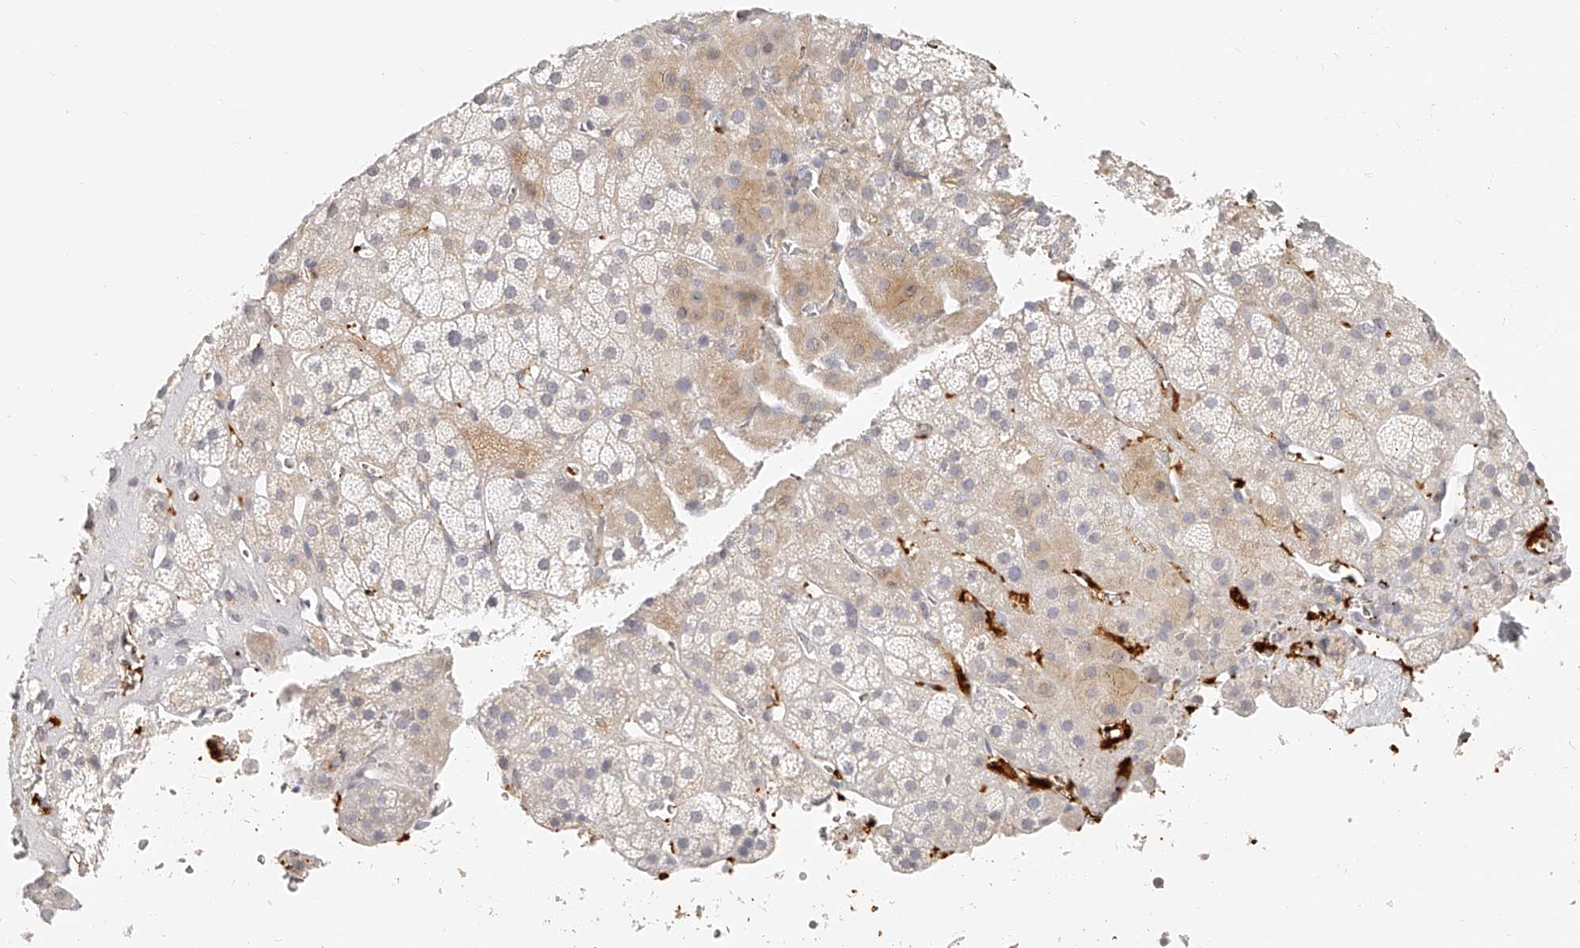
{"staining": {"intensity": "weak", "quantity": "<25%", "location": "cytoplasmic/membranous"}, "tissue": "adrenal gland", "cell_type": "Glandular cells", "image_type": "normal", "snomed": [{"axis": "morphology", "description": "Normal tissue, NOS"}, {"axis": "topography", "description": "Adrenal gland"}], "caption": "The histopathology image displays no significant positivity in glandular cells of adrenal gland. The staining is performed using DAB (3,3'-diaminobenzidine) brown chromogen with nuclei counter-stained in using hematoxylin.", "gene": "ITGB3", "patient": {"sex": "male", "age": 57}}